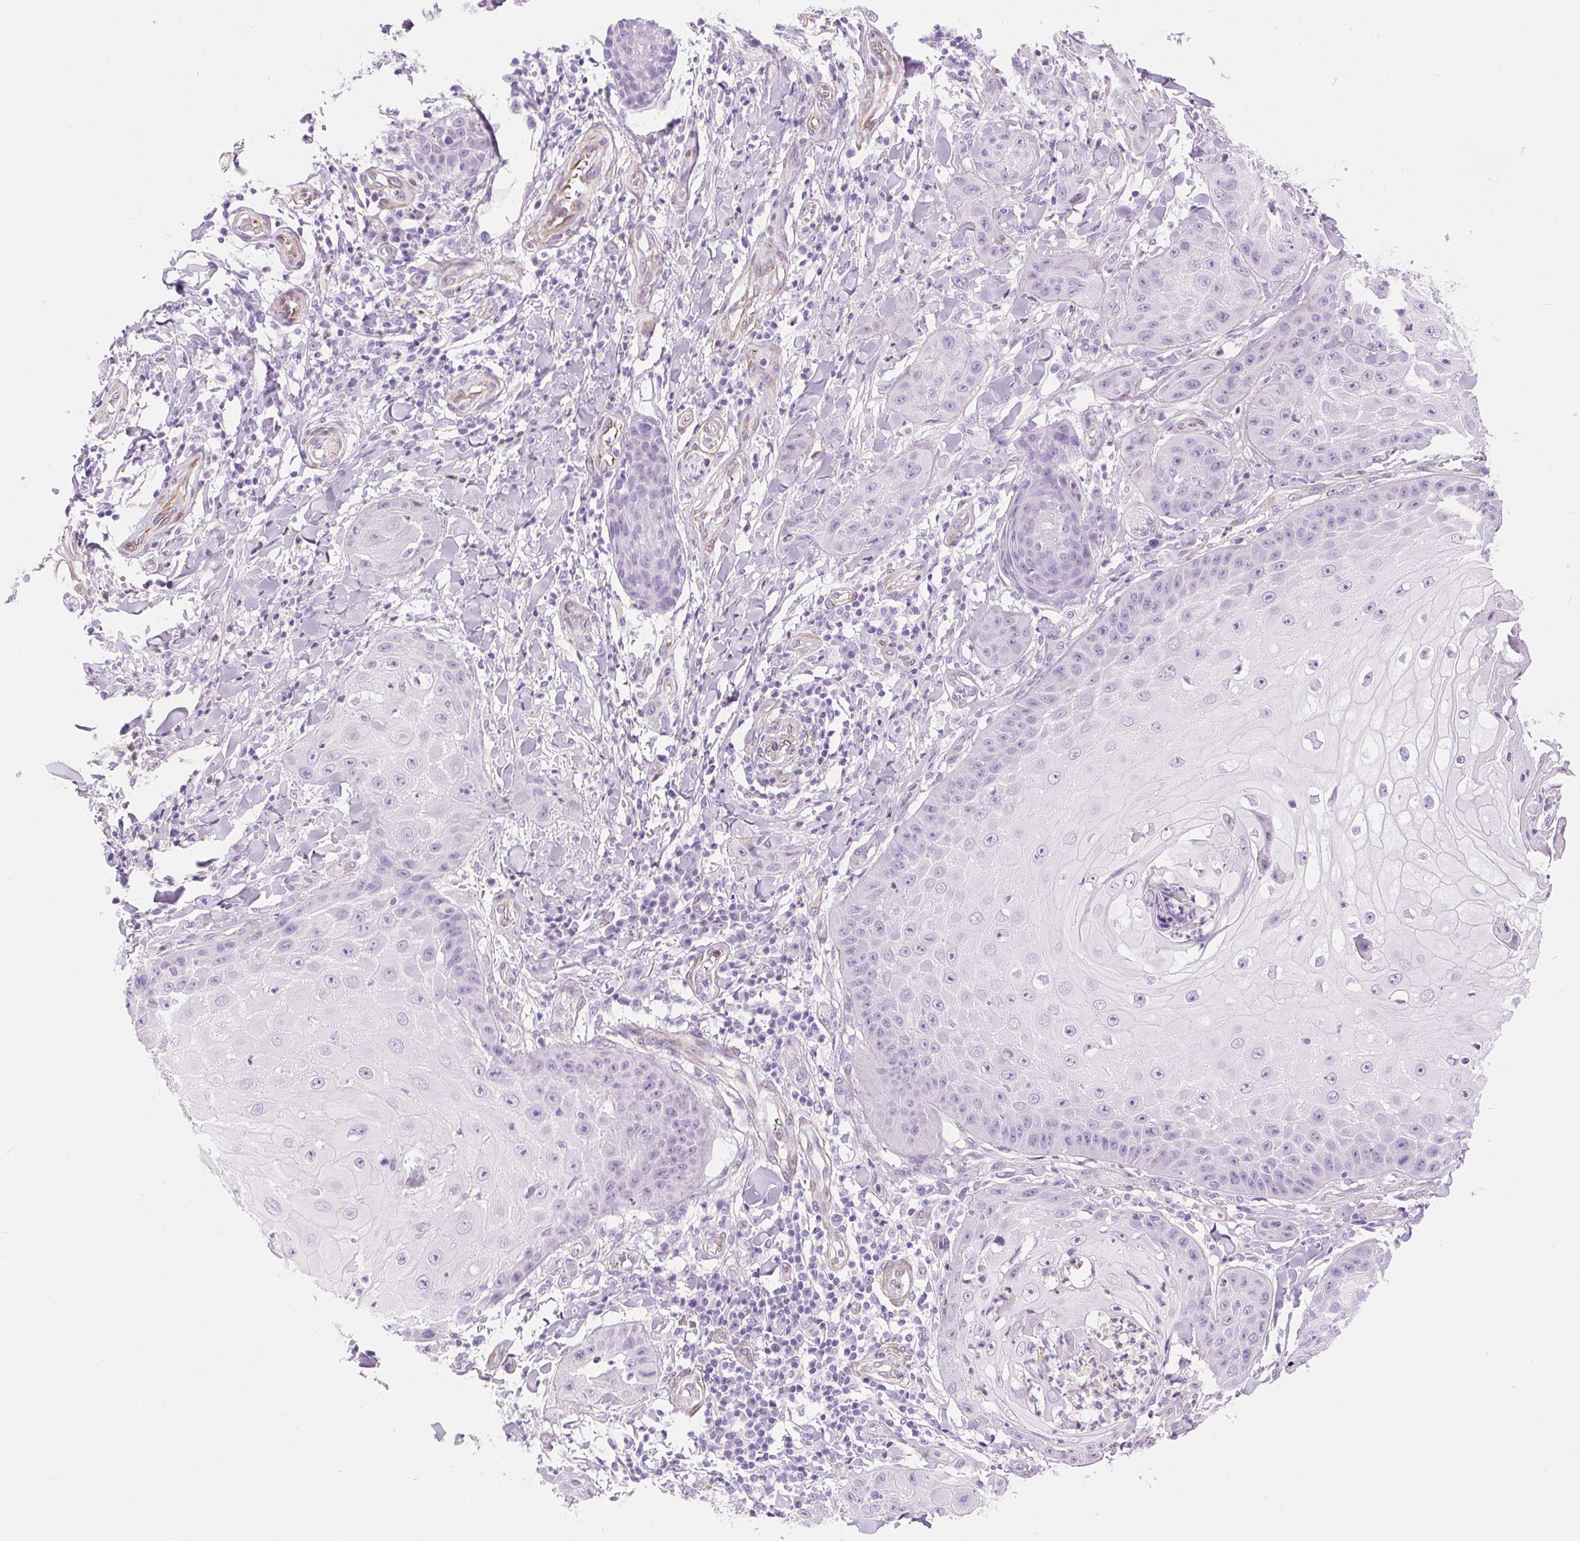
{"staining": {"intensity": "negative", "quantity": "none", "location": "none"}, "tissue": "skin cancer", "cell_type": "Tumor cells", "image_type": "cancer", "snomed": [{"axis": "morphology", "description": "Squamous cell carcinoma, NOS"}, {"axis": "topography", "description": "Skin"}], "caption": "The photomicrograph displays no staining of tumor cells in skin cancer (squamous cell carcinoma).", "gene": "SHCBP1L", "patient": {"sex": "male", "age": 70}}